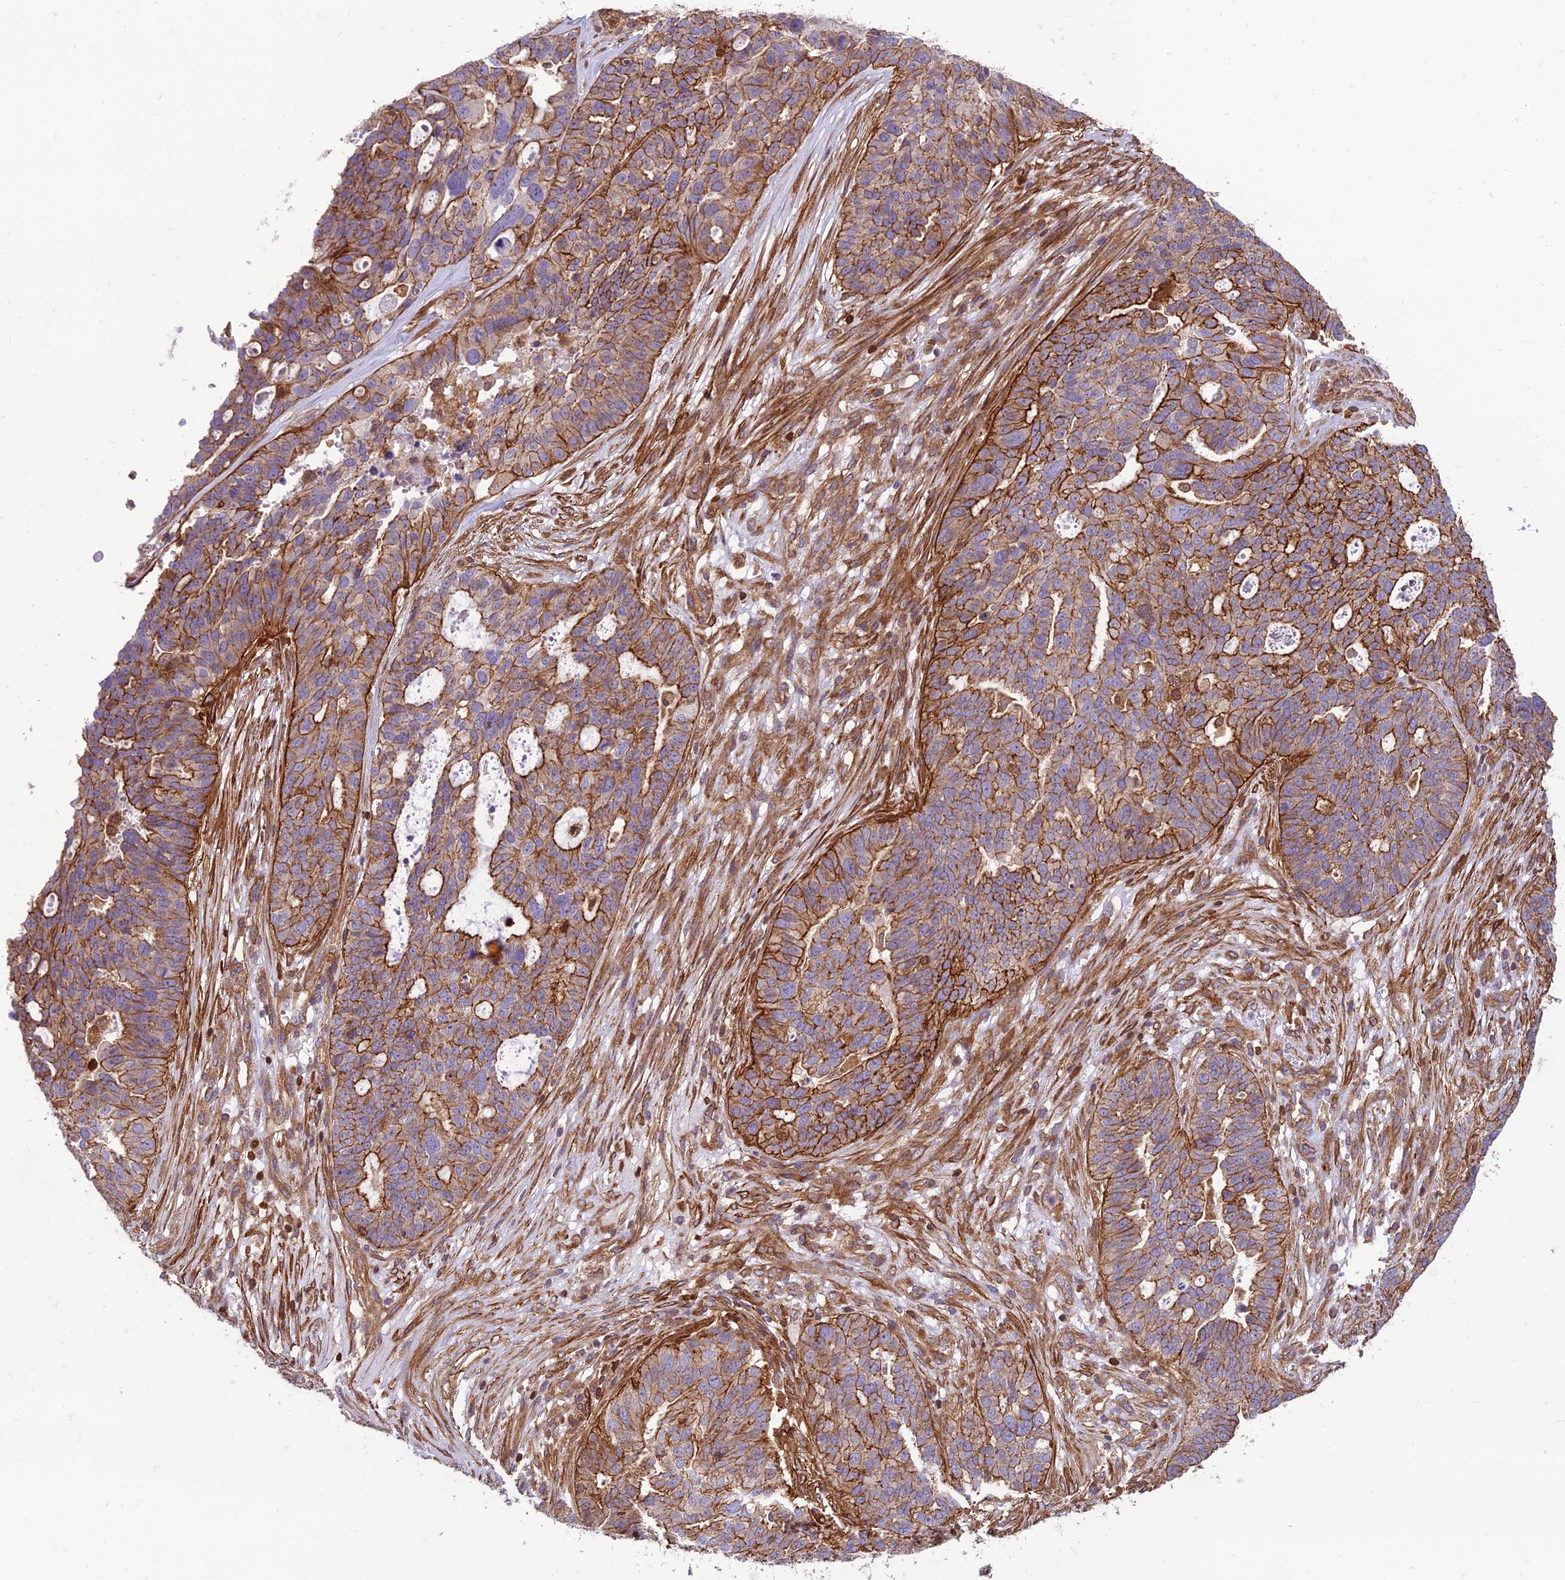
{"staining": {"intensity": "moderate", "quantity": ">75%", "location": "cytoplasmic/membranous"}, "tissue": "ovarian cancer", "cell_type": "Tumor cells", "image_type": "cancer", "snomed": [{"axis": "morphology", "description": "Cystadenocarcinoma, serous, NOS"}, {"axis": "topography", "description": "Ovary"}], "caption": "Tumor cells show medium levels of moderate cytoplasmic/membranous expression in about >75% of cells in human ovarian serous cystadenocarcinoma. (DAB = brown stain, brightfield microscopy at high magnification).", "gene": "HPSE2", "patient": {"sex": "female", "age": 59}}